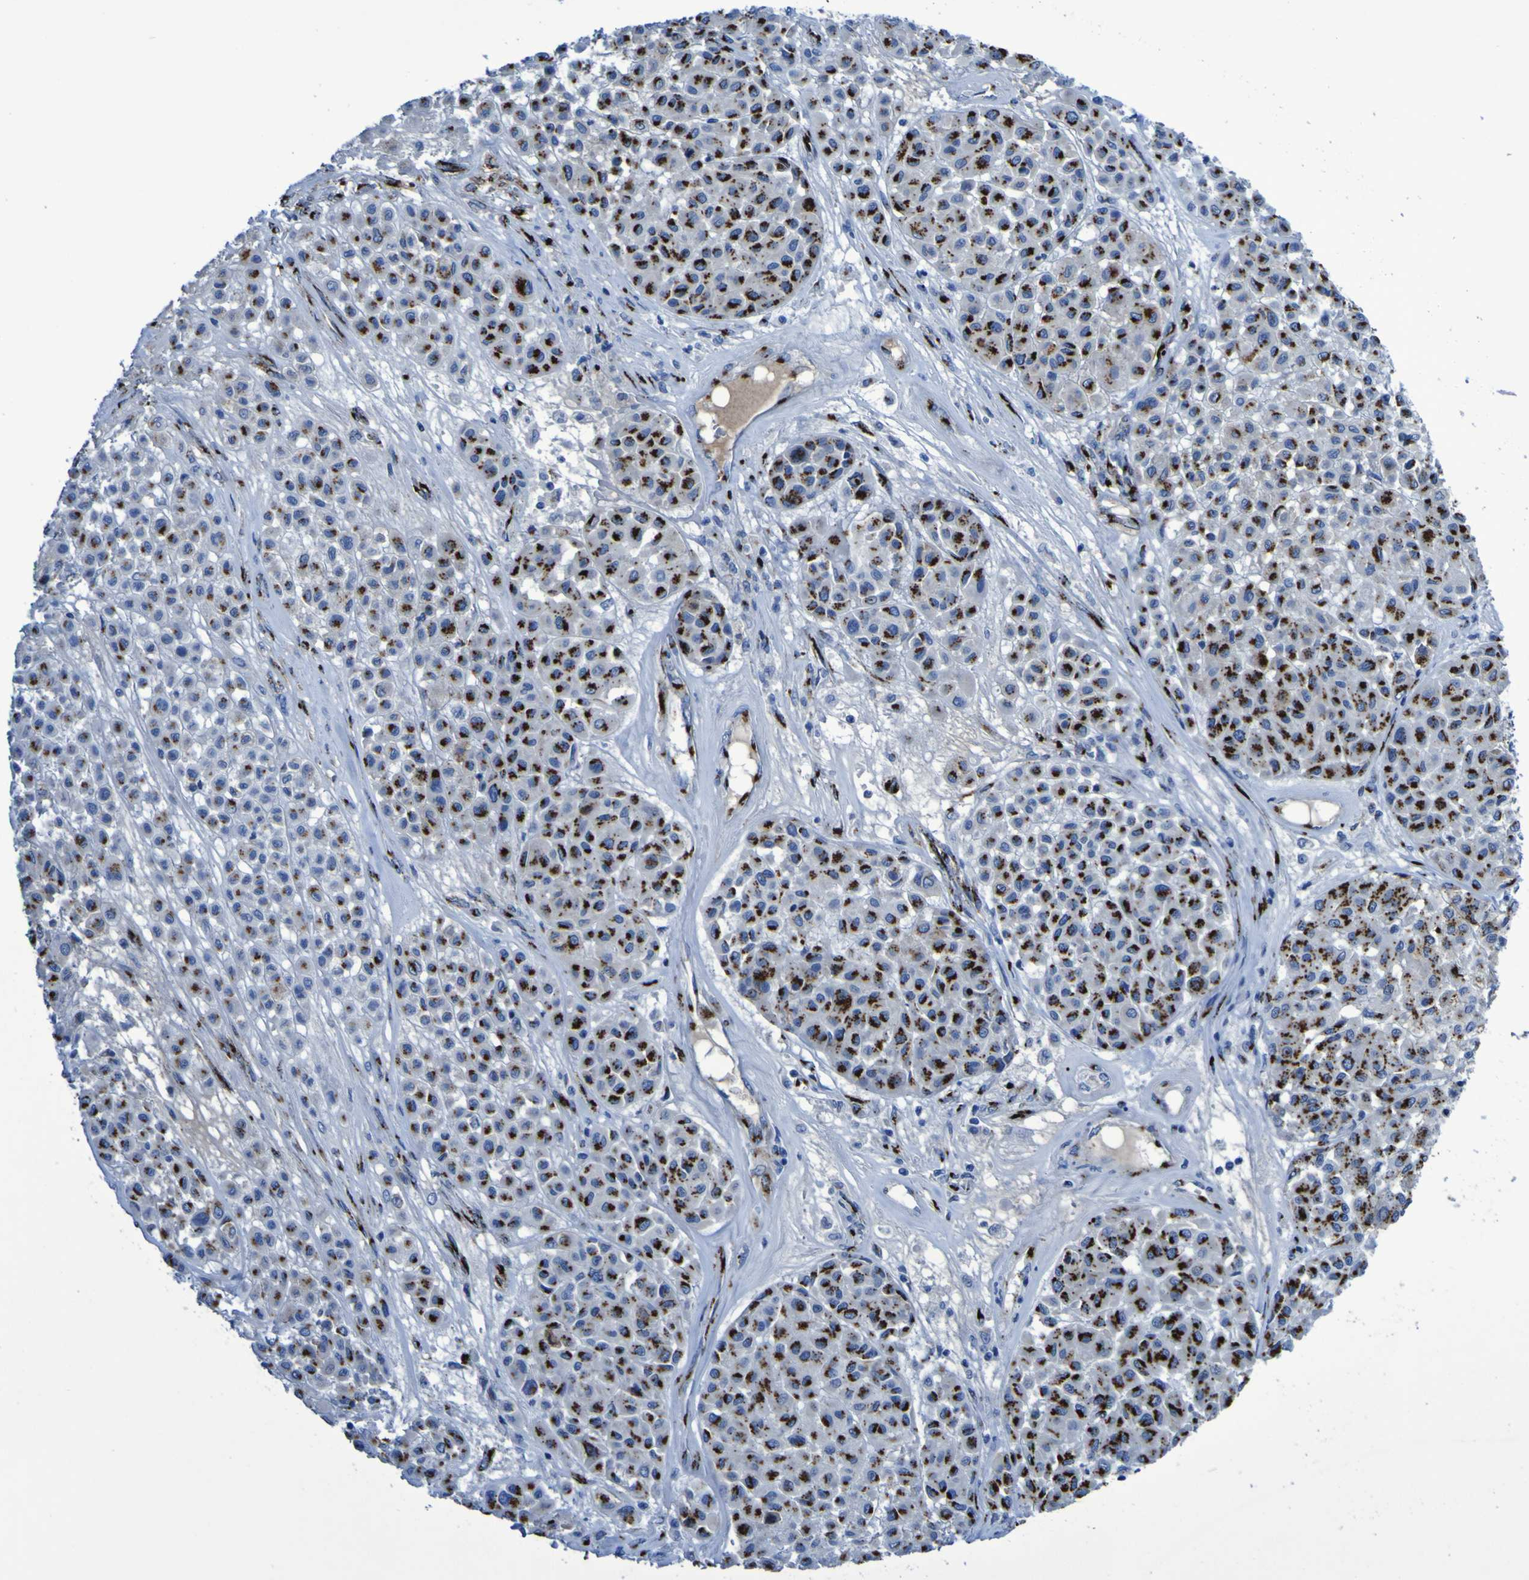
{"staining": {"intensity": "strong", "quantity": ">75%", "location": "cytoplasmic/membranous"}, "tissue": "melanoma", "cell_type": "Tumor cells", "image_type": "cancer", "snomed": [{"axis": "morphology", "description": "Malignant melanoma, Metastatic site"}, {"axis": "topography", "description": "Soft tissue"}], "caption": "Strong cytoplasmic/membranous positivity is identified in about >75% of tumor cells in malignant melanoma (metastatic site).", "gene": "GOLM1", "patient": {"sex": "male", "age": 41}}